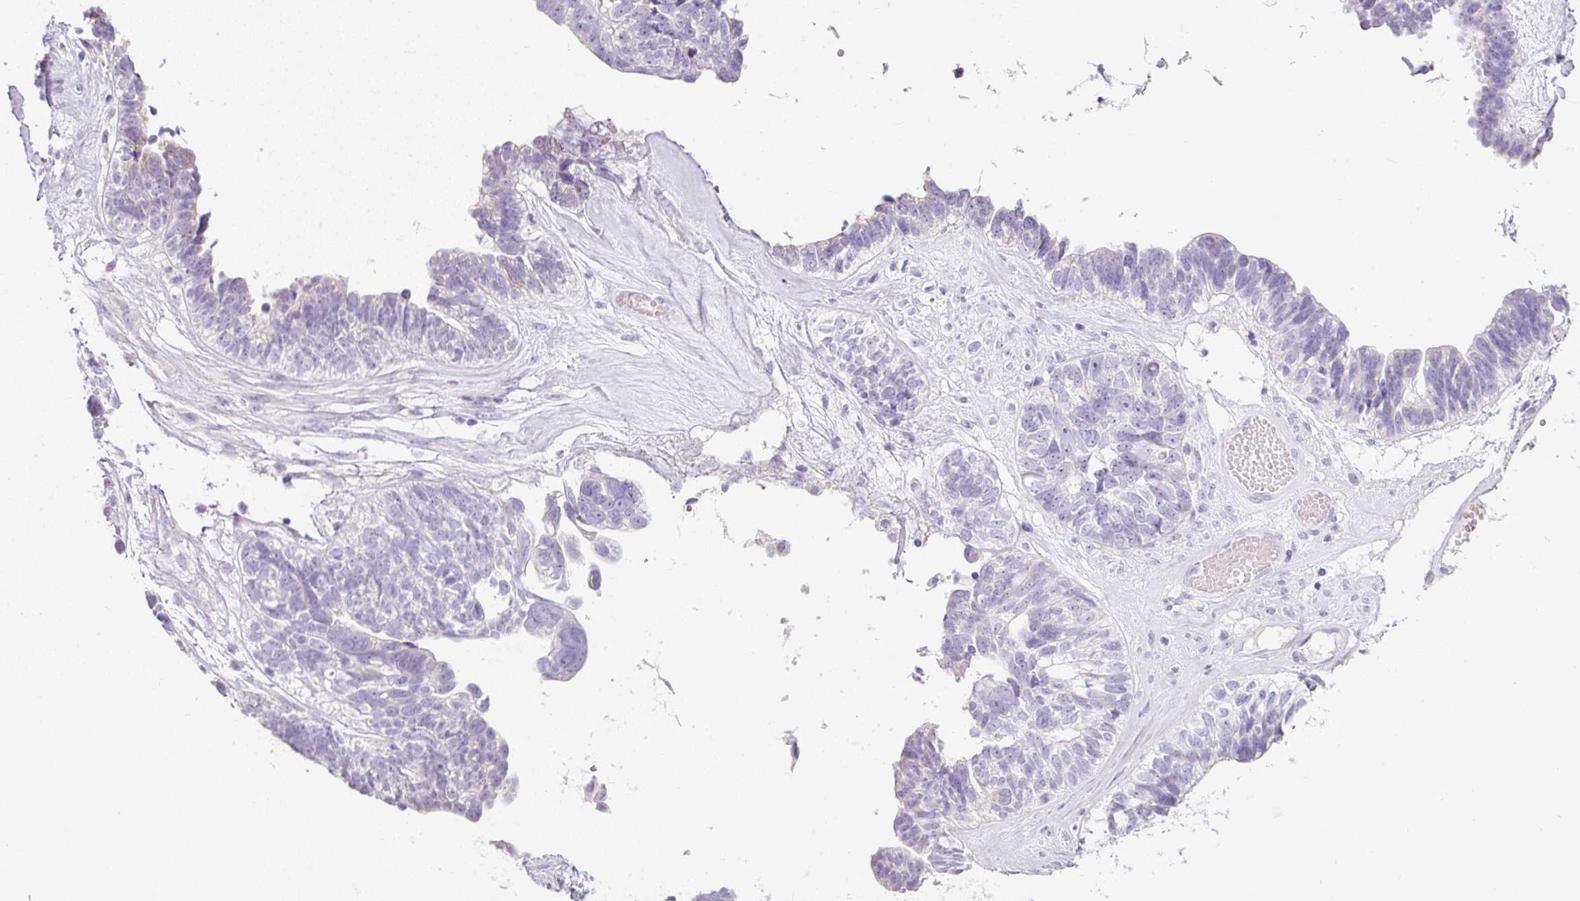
{"staining": {"intensity": "negative", "quantity": "none", "location": "none"}, "tissue": "ovarian cancer", "cell_type": "Tumor cells", "image_type": "cancer", "snomed": [{"axis": "morphology", "description": "Cystadenocarcinoma, serous, NOS"}, {"axis": "topography", "description": "Ovary"}], "caption": "Tumor cells show no significant staining in ovarian cancer (serous cystadenocarcinoma). (Stains: DAB IHC with hematoxylin counter stain, Microscopy: brightfield microscopy at high magnification).", "gene": "DNM1", "patient": {"sex": "female", "age": 79}}